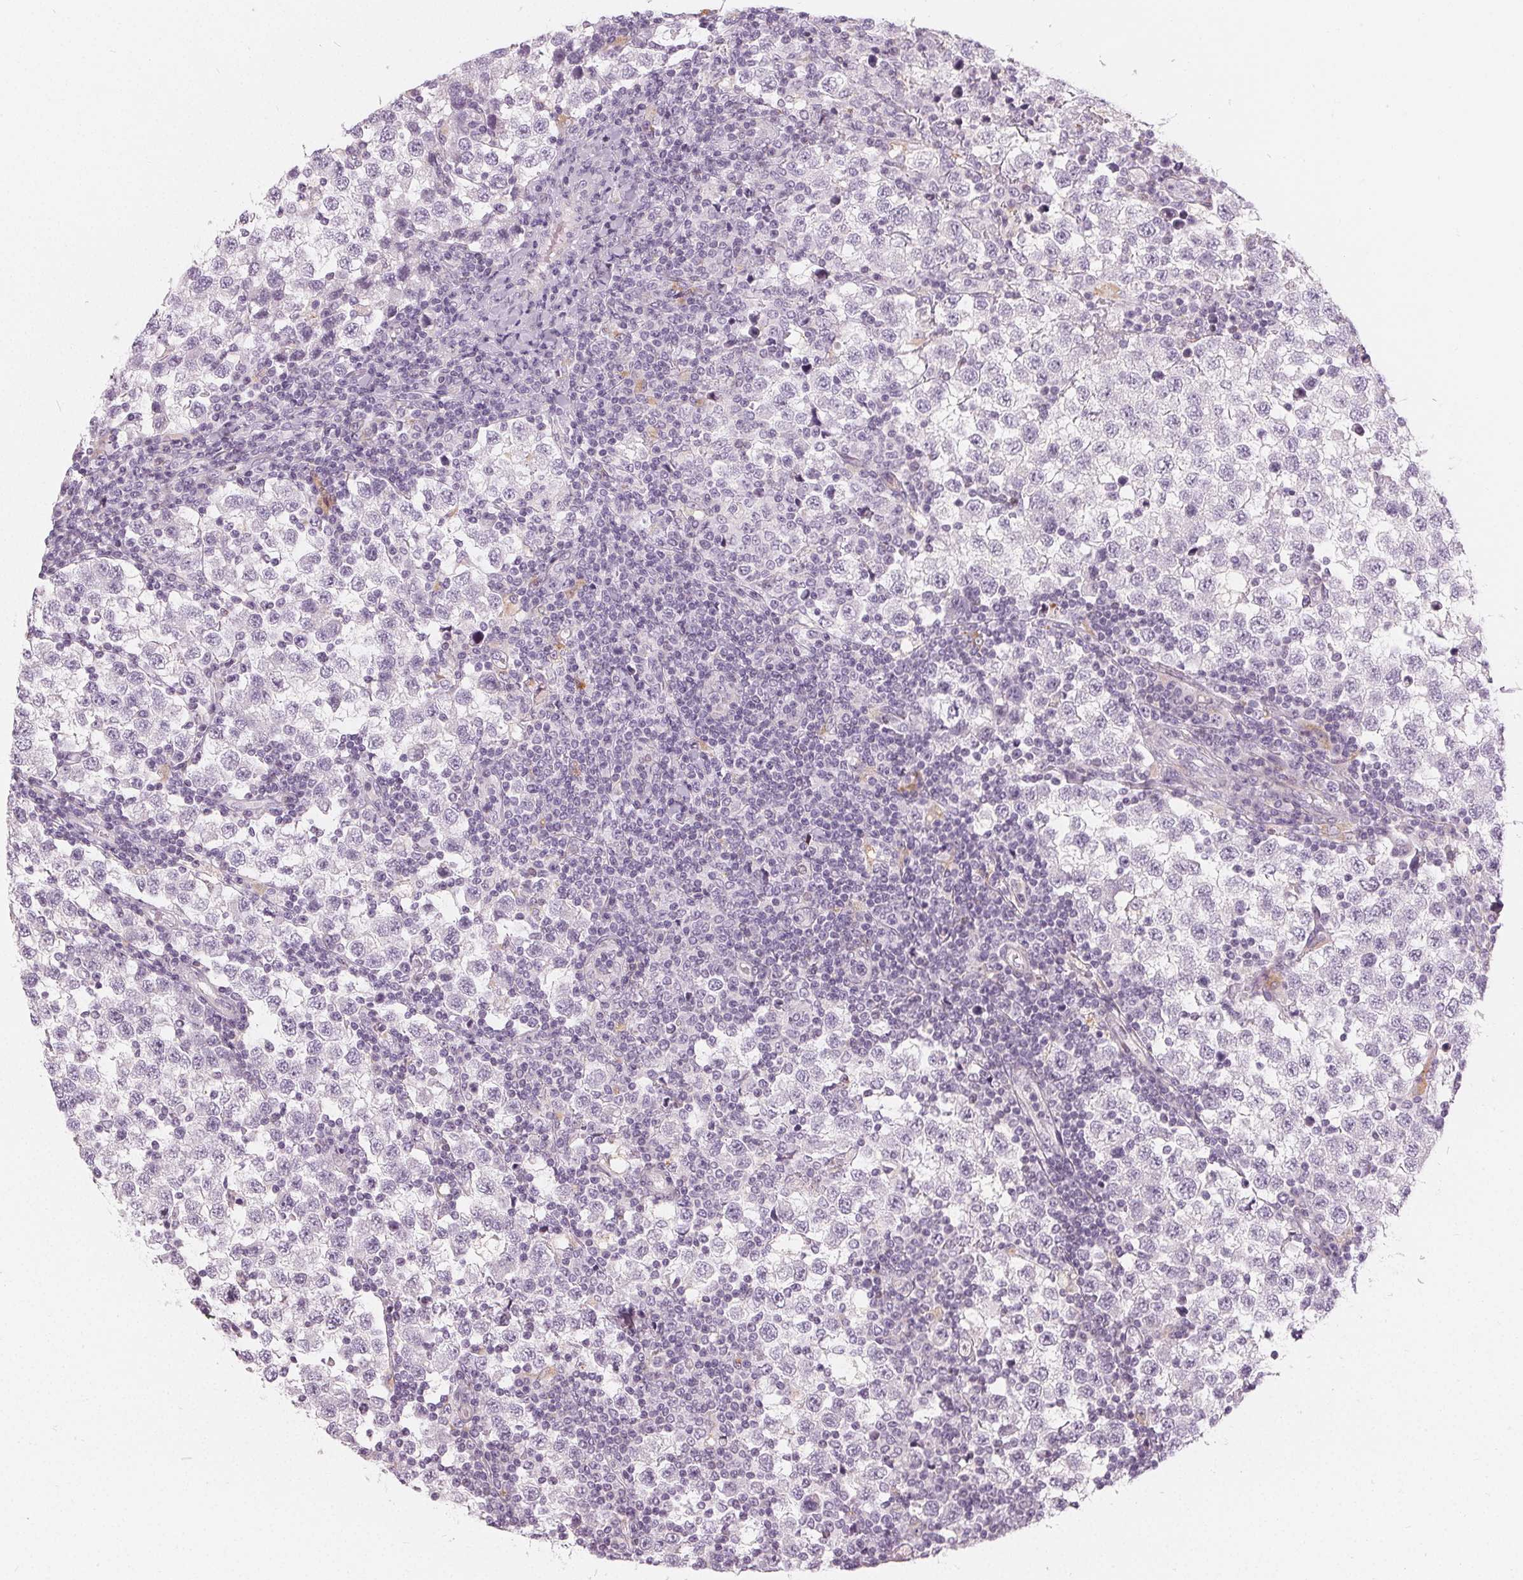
{"staining": {"intensity": "negative", "quantity": "none", "location": "none"}, "tissue": "testis cancer", "cell_type": "Tumor cells", "image_type": "cancer", "snomed": [{"axis": "morphology", "description": "Seminoma, NOS"}, {"axis": "topography", "description": "Testis"}], "caption": "Immunohistochemical staining of human testis seminoma reveals no significant positivity in tumor cells.", "gene": "HOPX", "patient": {"sex": "male", "age": 34}}